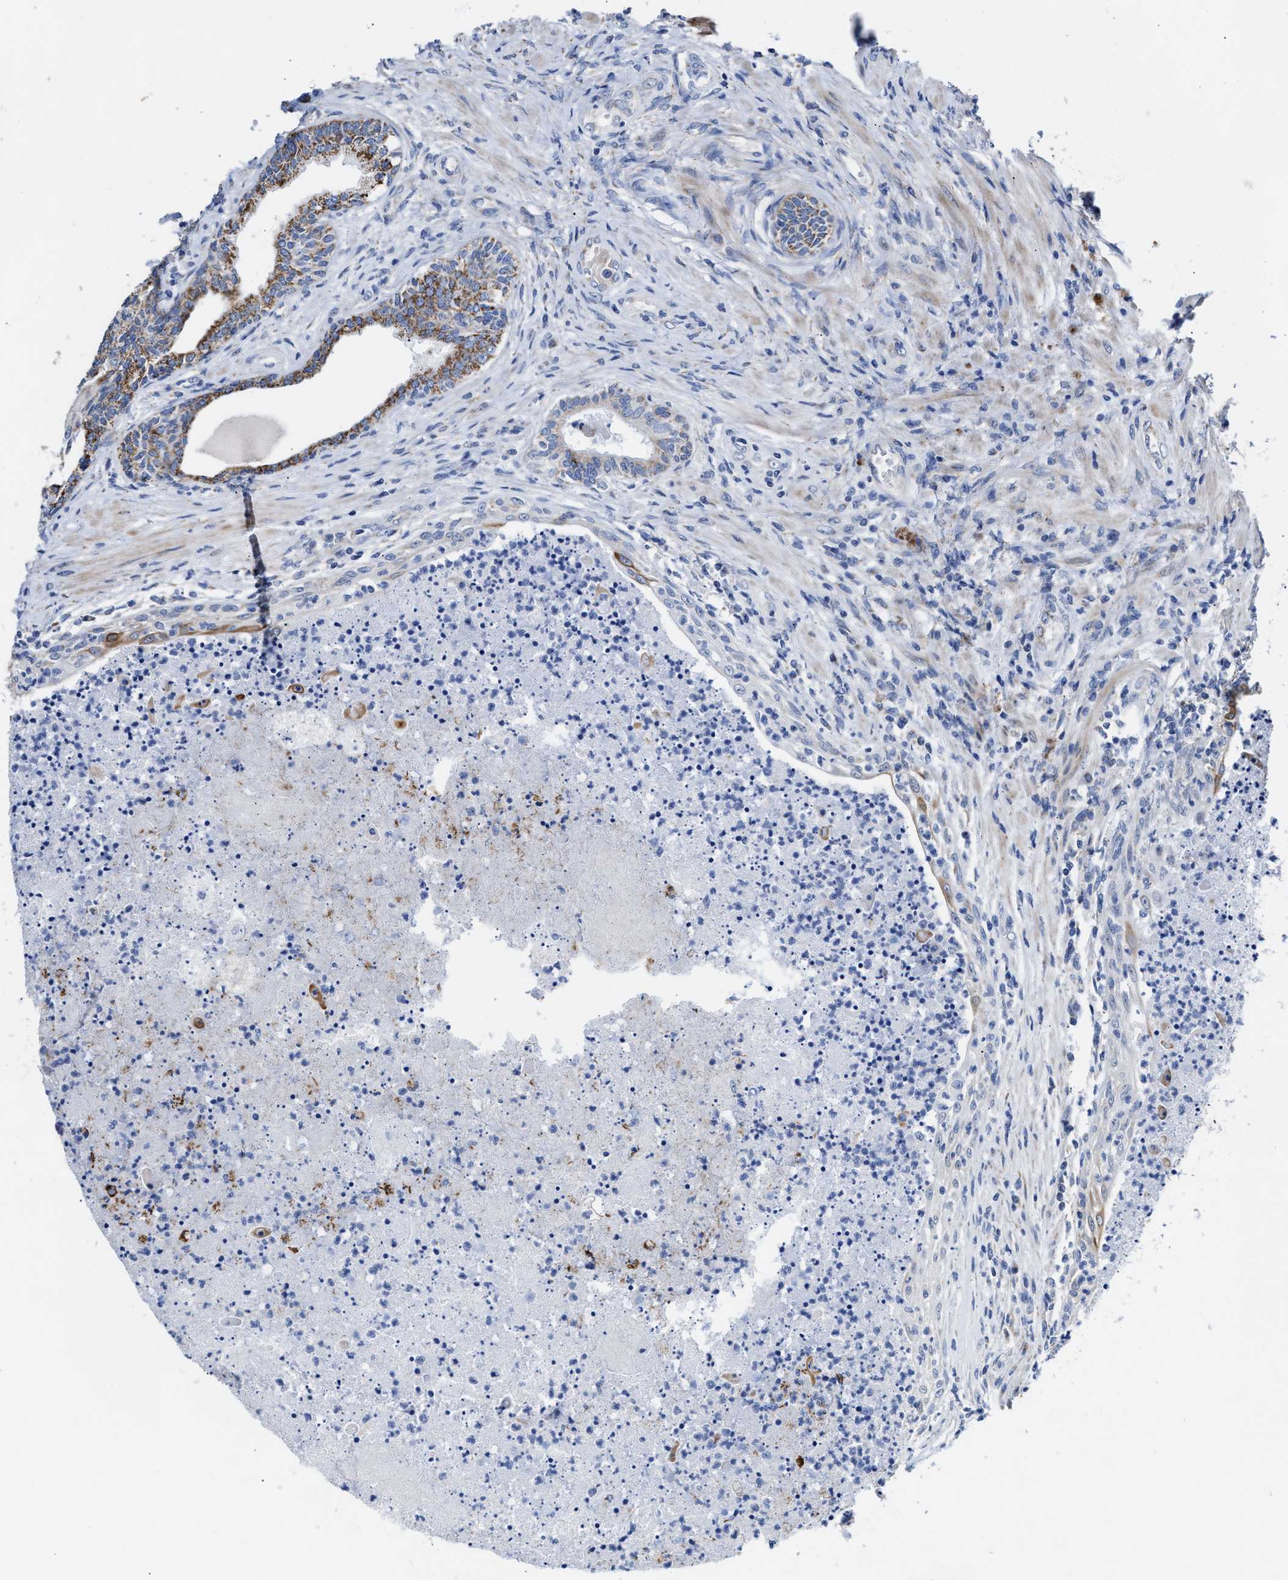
{"staining": {"intensity": "strong", "quantity": ">75%", "location": "cytoplasmic/membranous"}, "tissue": "prostate", "cell_type": "Glandular cells", "image_type": "normal", "snomed": [{"axis": "morphology", "description": "Normal tissue, NOS"}, {"axis": "topography", "description": "Prostate"}], "caption": "This photomicrograph demonstrates immunohistochemistry staining of normal prostate, with high strong cytoplasmic/membranous positivity in about >75% of glandular cells.", "gene": "JAG1", "patient": {"sex": "male", "age": 76}}